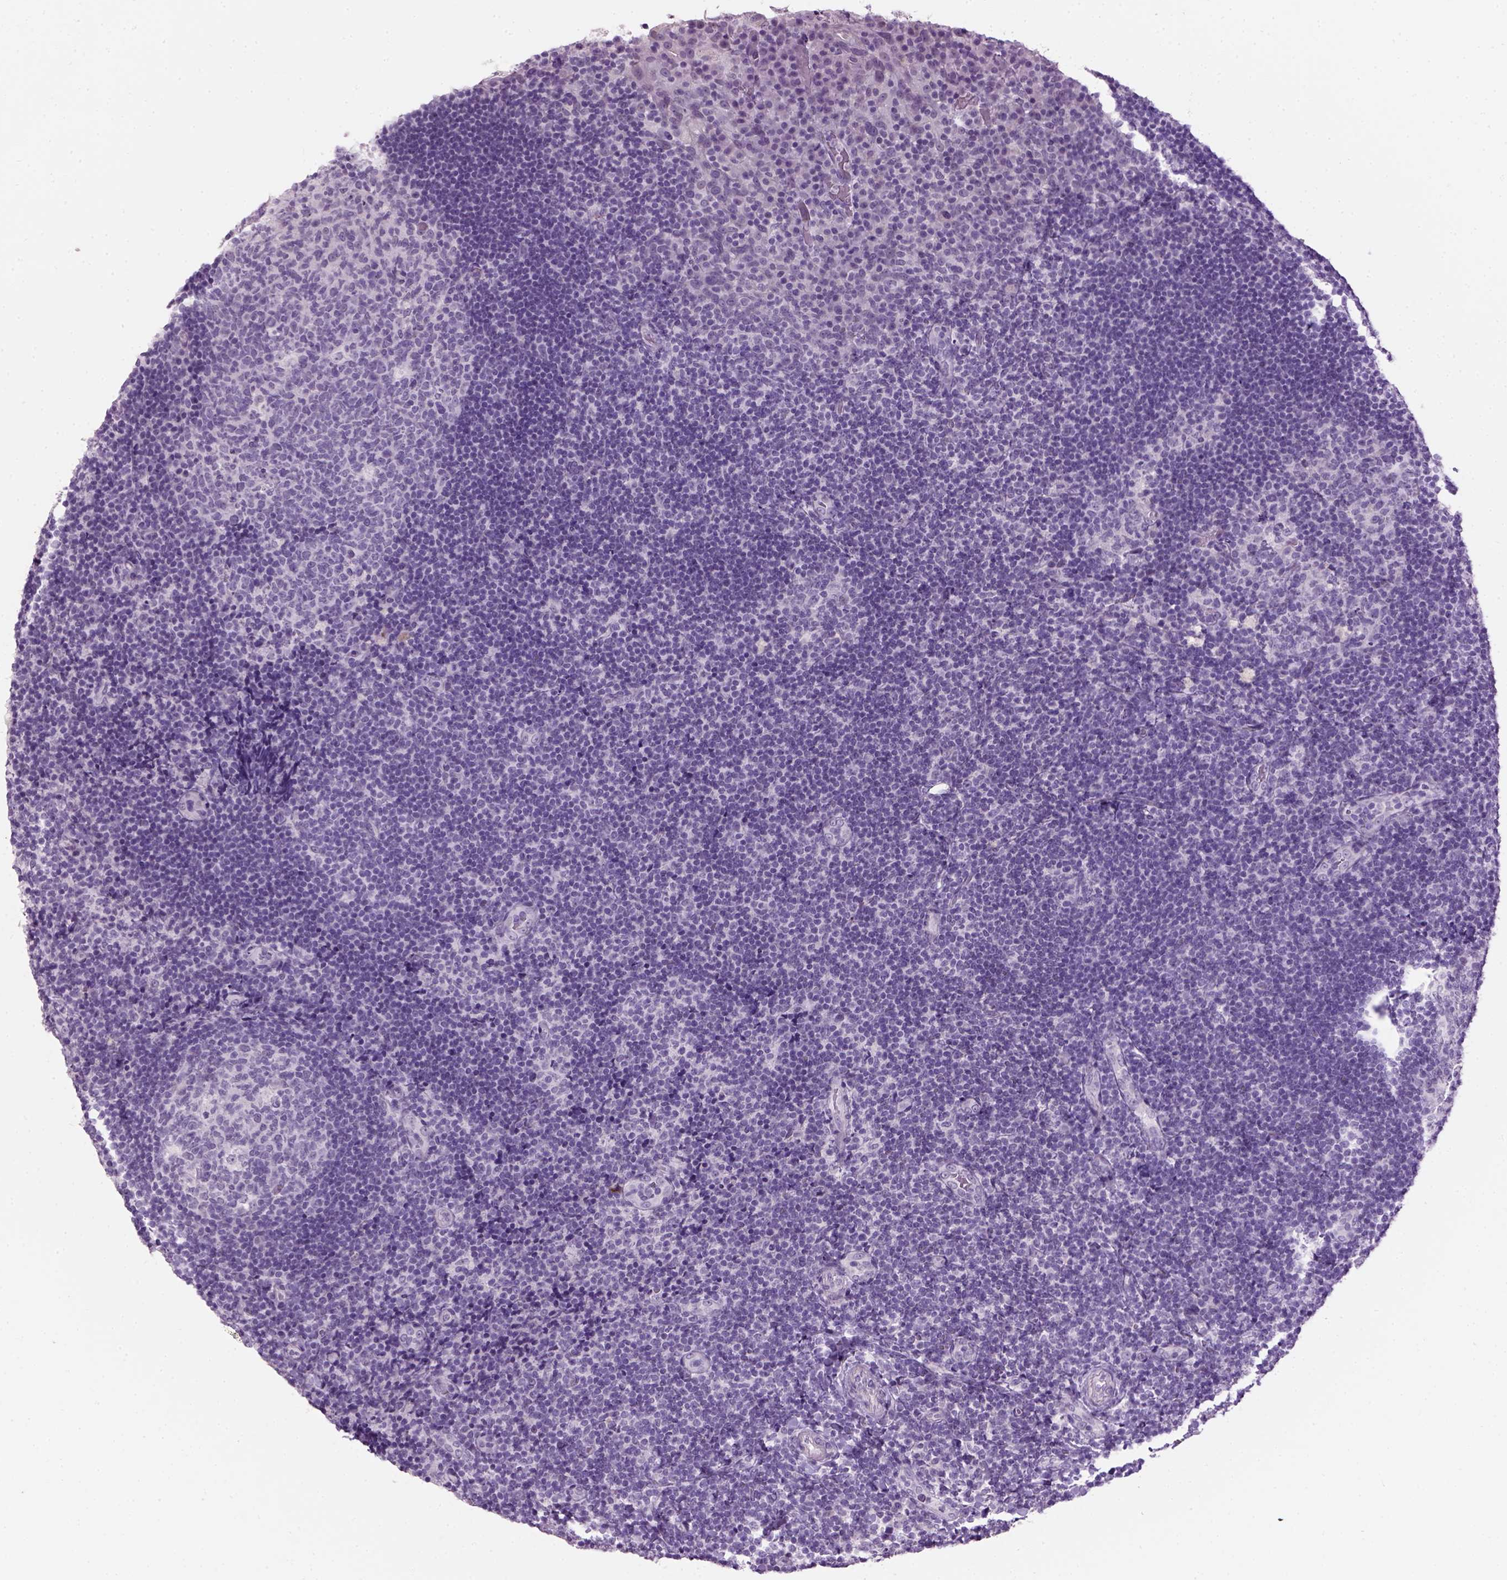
{"staining": {"intensity": "negative", "quantity": "none", "location": "none"}, "tissue": "tonsil", "cell_type": "Germinal center cells", "image_type": "normal", "snomed": [{"axis": "morphology", "description": "Normal tissue, NOS"}, {"axis": "topography", "description": "Tonsil"}], "caption": "Benign tonsil was stained to show a protein in brown. There is no significant expression in germinal center cells. The staining was performed using DAB (3,3'-diaminobenzidine) to visualize the protein expression in brown, while the nuclei were stained in blue with hematoxylin (Magnification: 20x).", "gene": "GABRB2", "patient": {"sex": "male", "age": 17}}